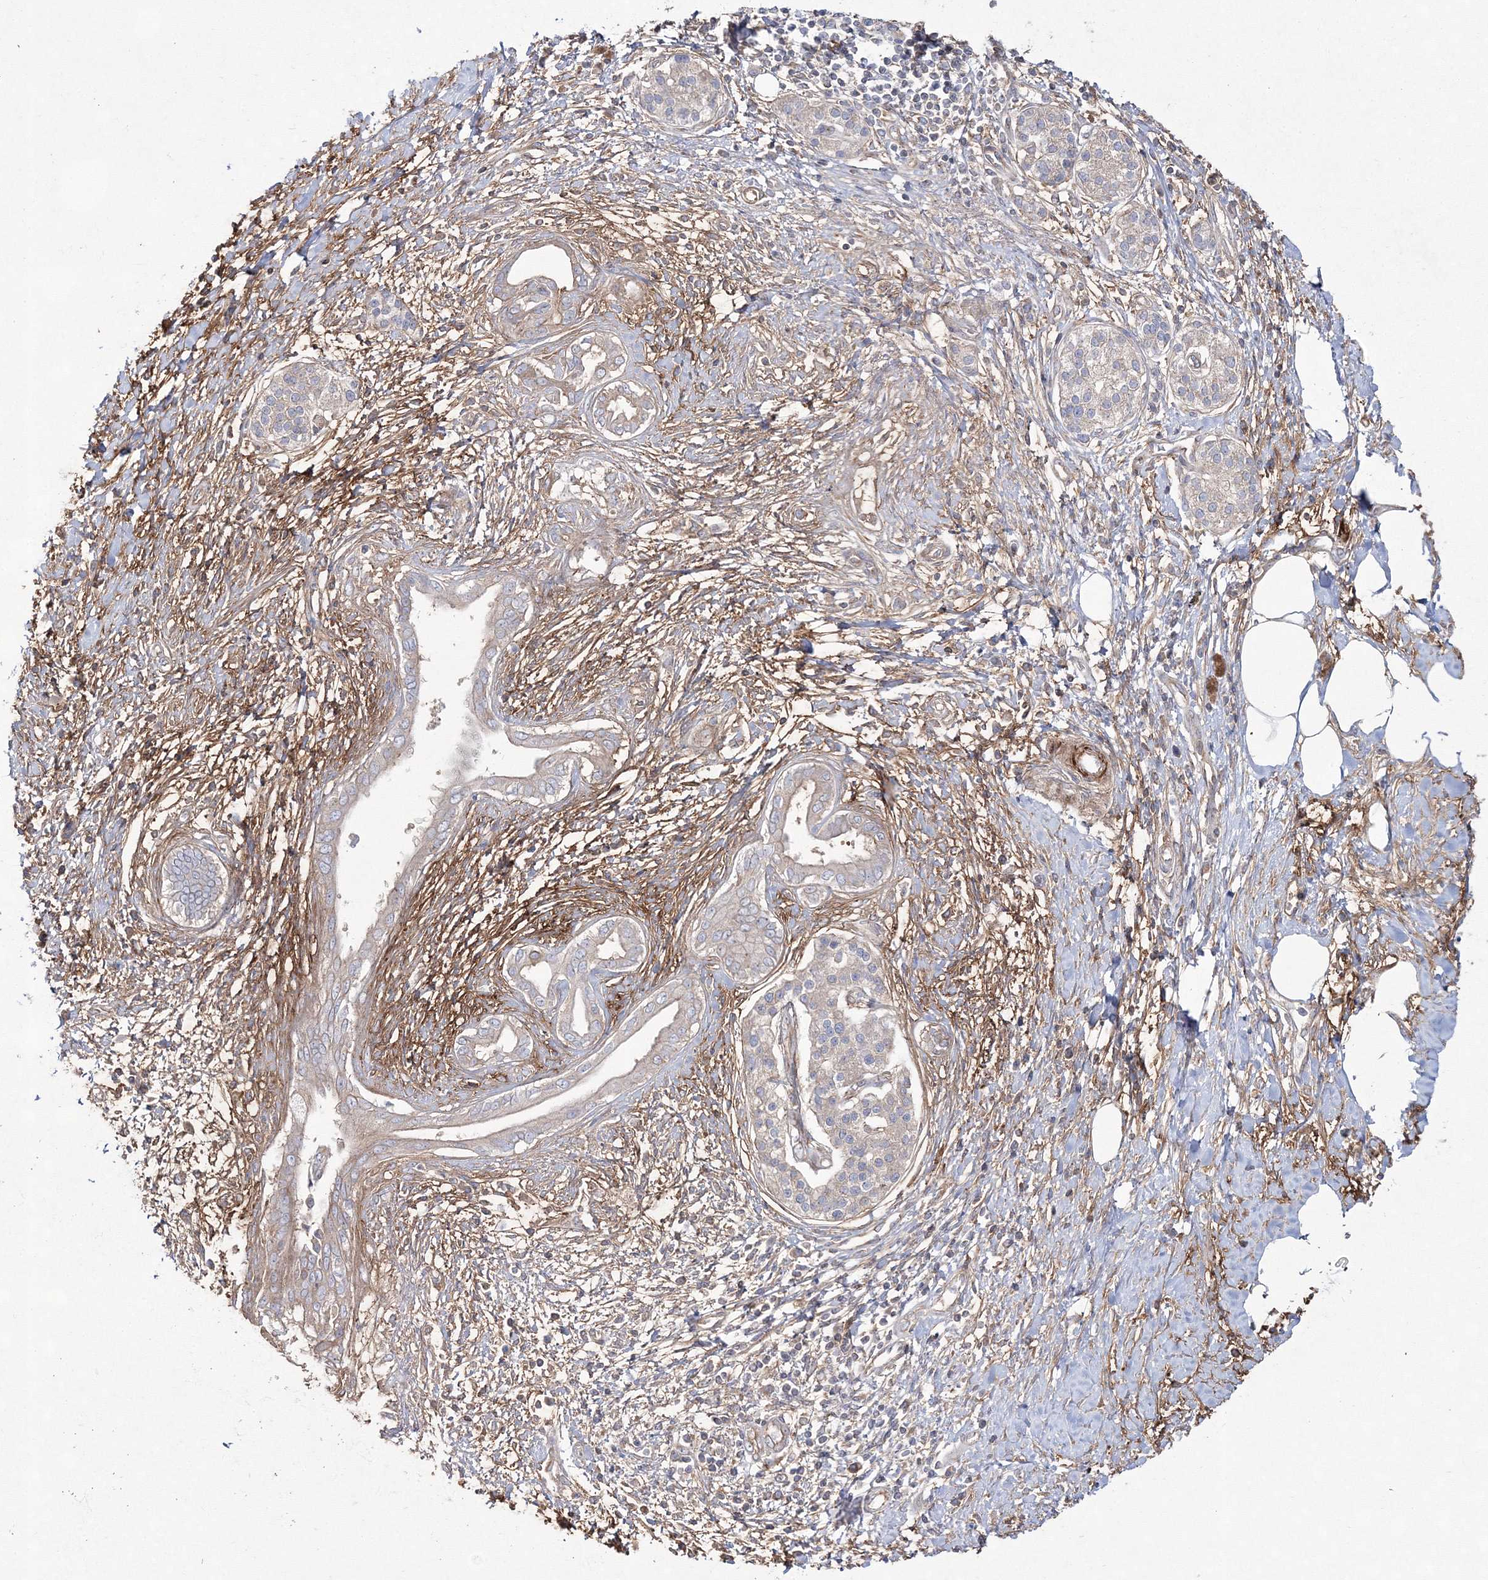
{"staining": {"intensity": "weak", "quantity": "<25%", "location": "cytoplasmic/membranous"}, "tissue": "pancreatic cancer", "cell_type": "Tumor cells", "image_type": "cancer", "snomed": [{"axis": "morphology", "description": "Adenocarcinoma, NOS"}, {"axis": "topography", "description": "Pancreas"}], "caption": "This is a micrograph of IHC staining of pancreatic adenocarcinoma, which shows no positivity in tumor cells.", "gene": "ZSWIM6", "patient": {"sex": "male", "age": 58}}